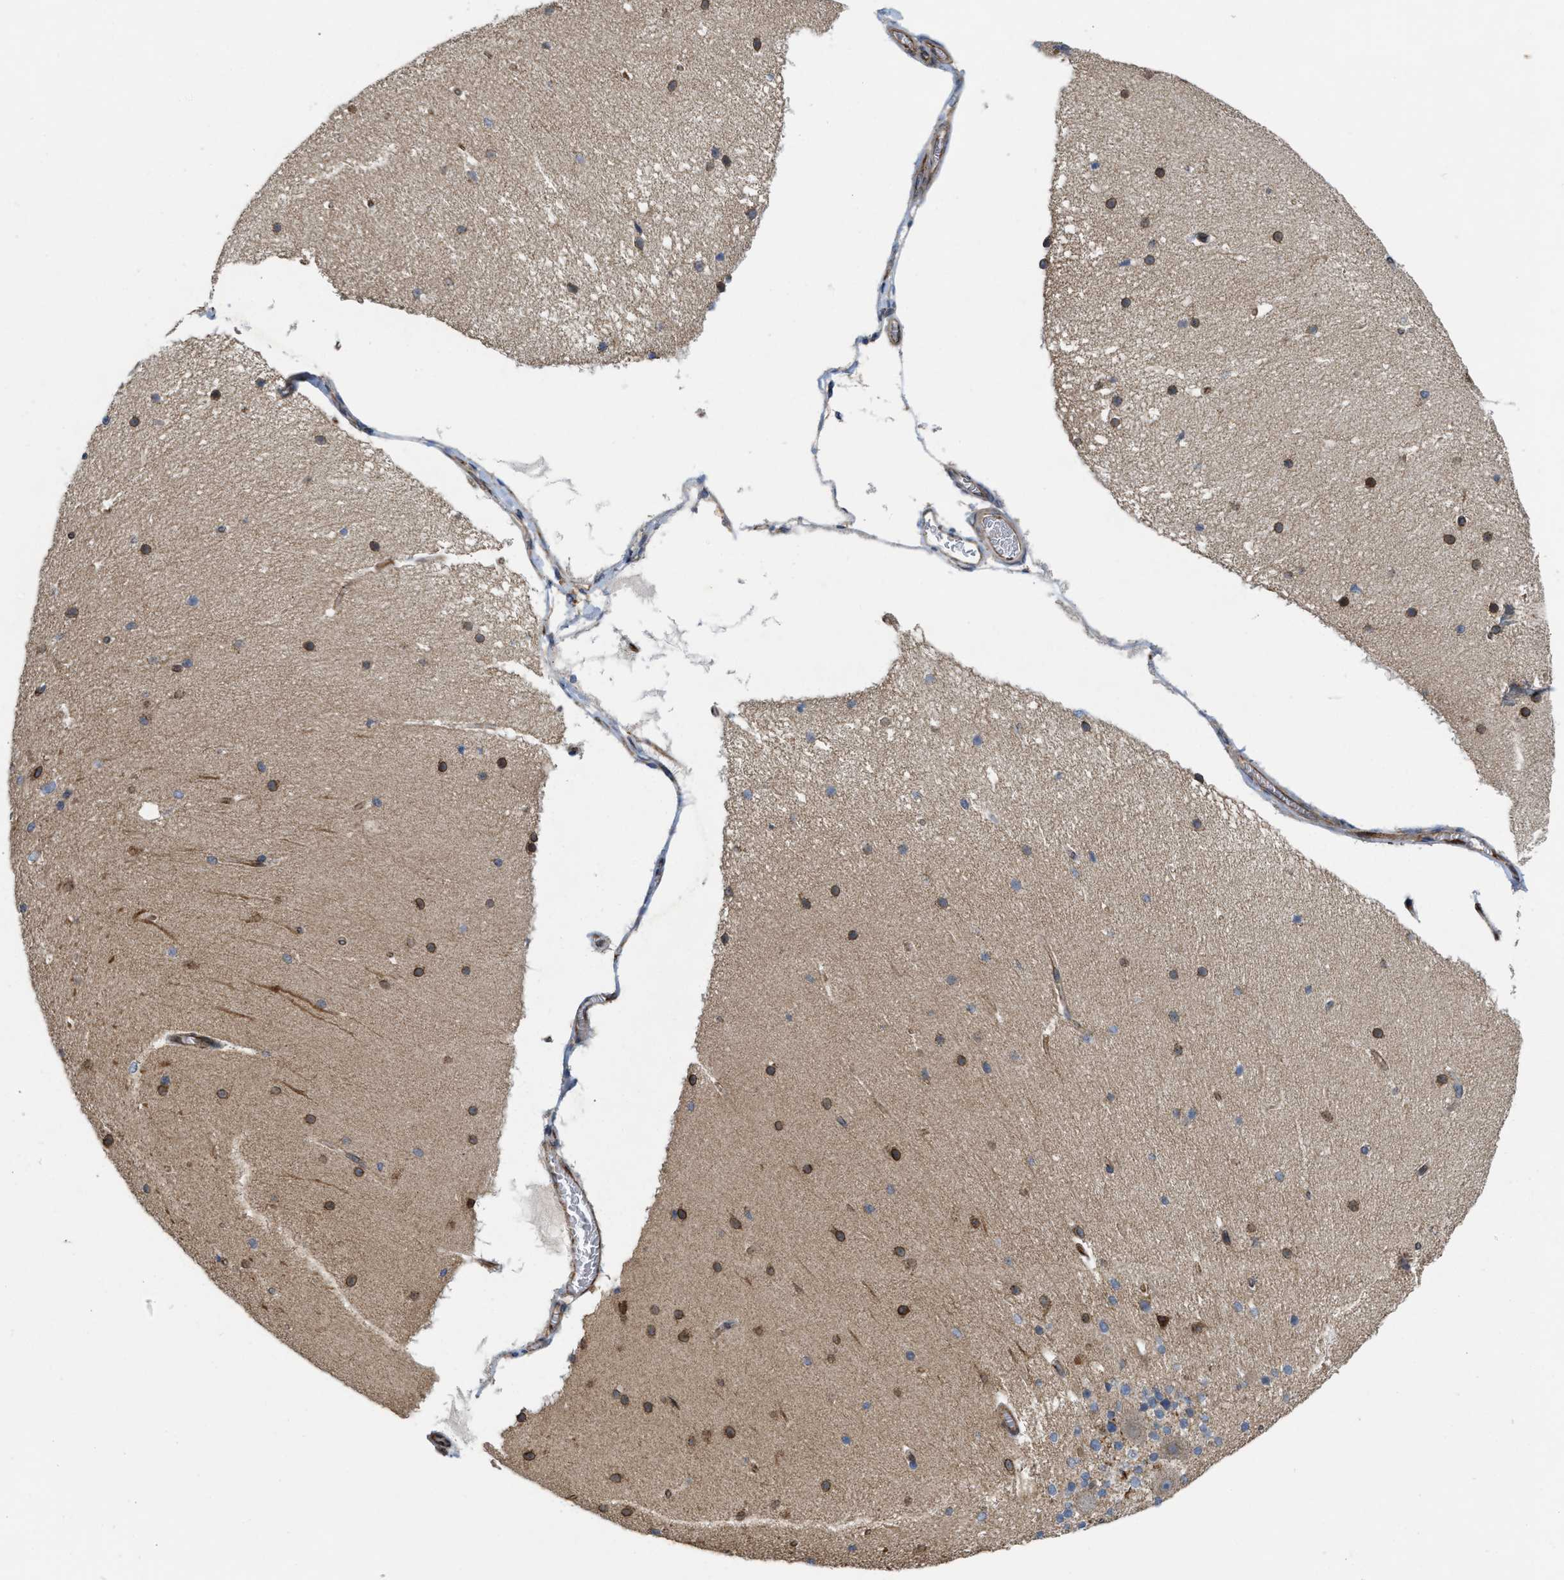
{"staining": {"intensity": "moderate", "quantity": "25%-75%", "location": "cytoplasmic/membranous"}, "tissue": "cerebellum", "cell_type": "Cells in granular layer", "image_type": "normal", "snomed": [{"axis": "morphology", "description": "Normal tissue, NOS"}, {"axis": "topography", "description": "Cerebellum"}], "caption": "Immunohistochemical staining of normal human cerebellum reveals medium levels of moderate cytoplasmic/membranous expression in approximately 25%-75% of cells in granular layer. Ihc stains the protein of interest in brown and the nuclei are stained blue.", "gene": "EOGT", "patient": {"sex": "female", "age": 19}}